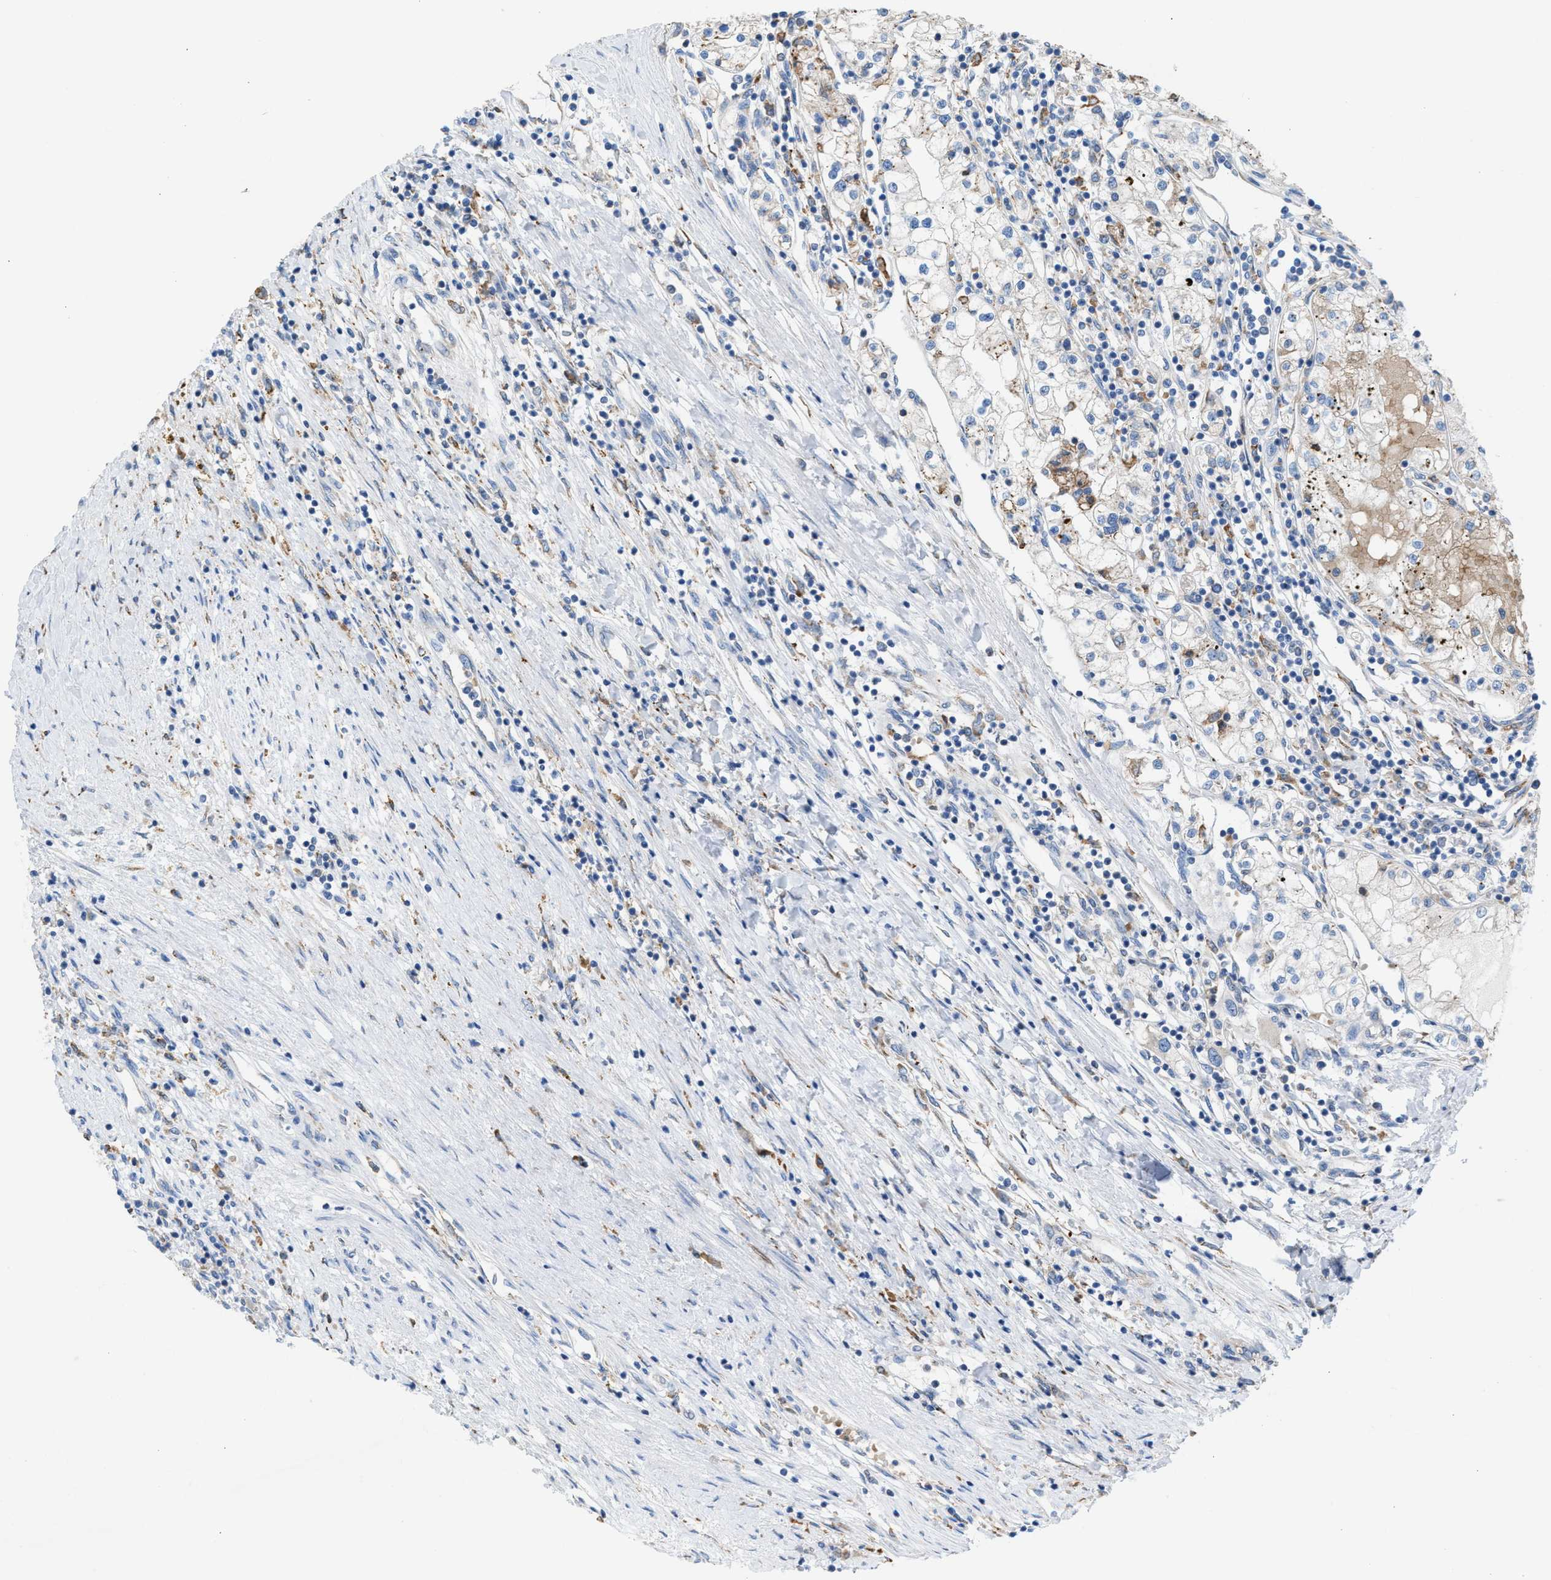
{"staining": {"intensity": "weak", "quantity": "<25%", "location": "cytoplasmic/membranous"}, "tissue": "renal cancer", "cell_type": "Tumor cells", "image_type": "cancer", "snomed": [{"axis": "morphology", "description": "Adenocarcinoma, NOS"}, {"axis": "topography", "description": "Kidney"}], "caption": "Adenocarcinoma (renal) was stained to show a protein in brown. There is no significant staining in tumor cells. The staining was performed using DAB (3,3'-diaminobenzidine) to visualize the protein expression in brown, while the nuclei were stained in blue with hematoxylin (Magnification: 20x).", "gene": "CA3", "patient": {"sex": "male", "age": 68}}